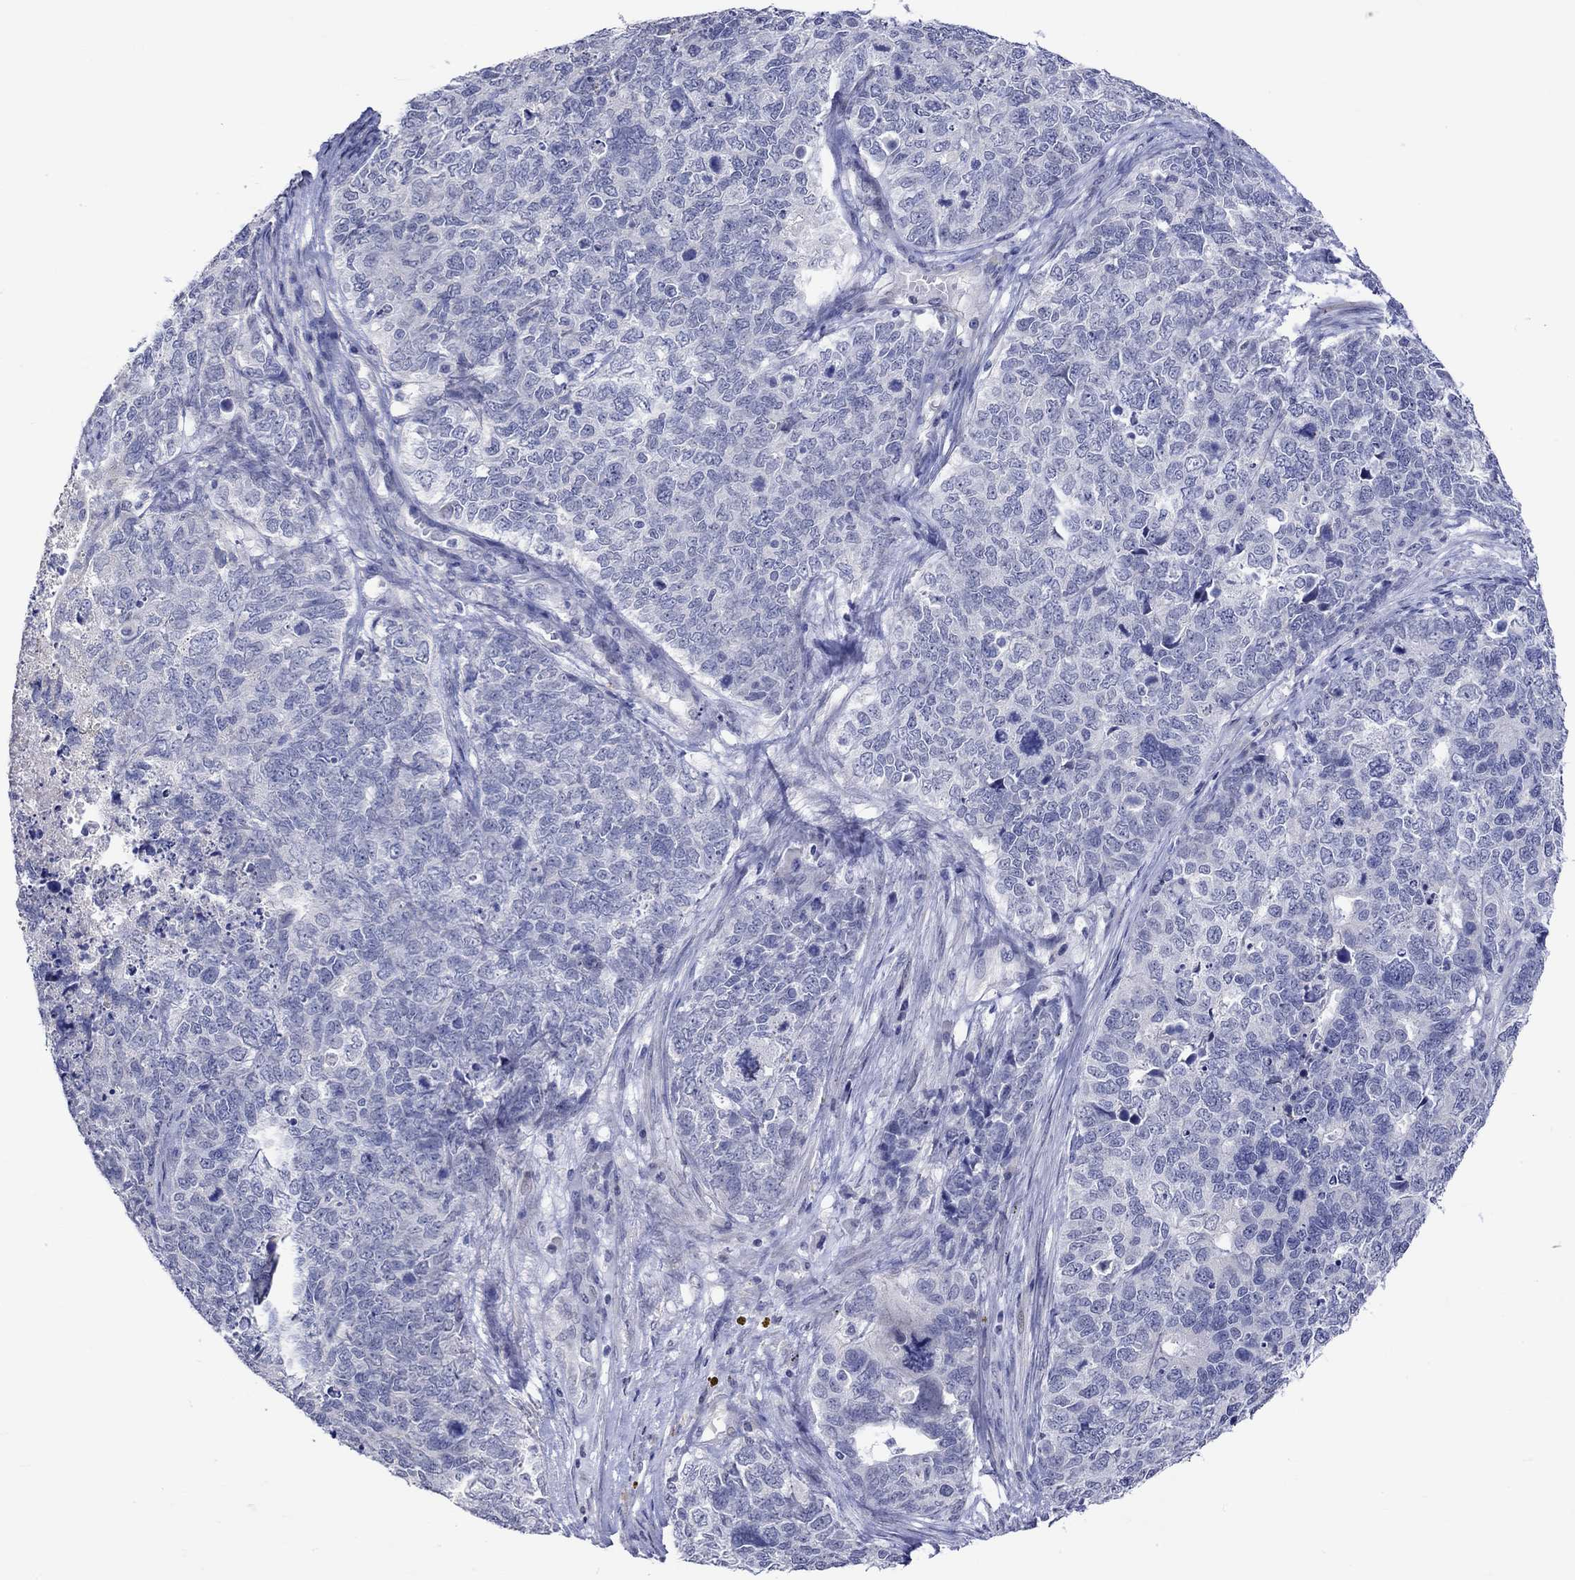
{"staining": {"intensity": "negative", "quantity": "none", "location": "none"}, "tissue": "cervical cancer", "cell_type": "Tumor cells", "image_type": "cancer", "snomed": [{"axis": "morphology", "description": "Squamous cell carcinoma, NOS"}, {"axis": "topography", "description": "Cervix"}], "caption": "Squamous cell carcinoma (cervical) was stained to show a protein in brown. There is no significant positivity in tumor cells.", "gene": "CRYAB", "patient": {"sex": "female", "age": 63}}